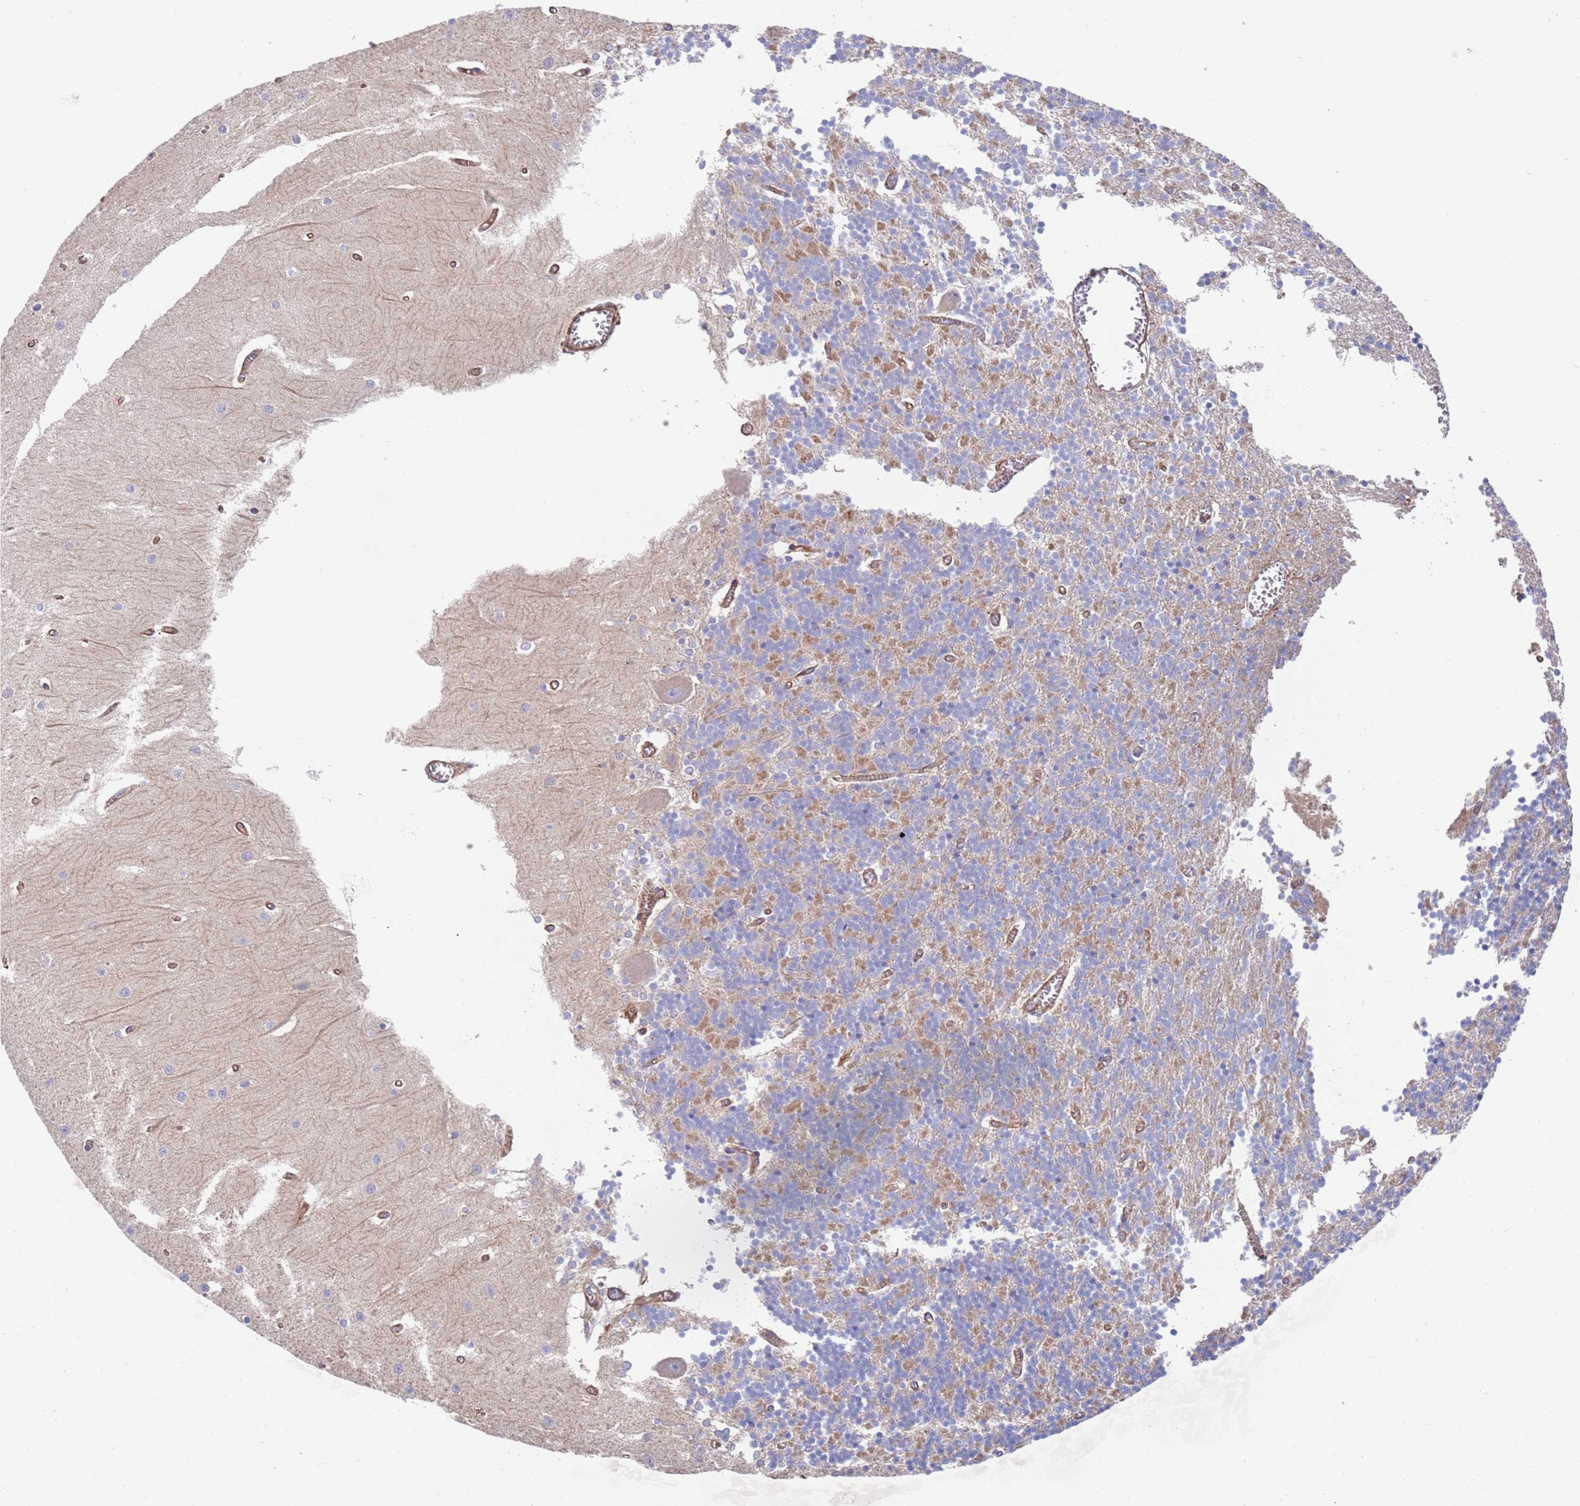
{"staining": {"intensity": "negative", "quantity": "none", "location": "none"}, "tissue": "cerebellum", "cell_type": "Cells in granular layer", "image_type": "normal", "snomed": [{"axis": "morphology", "description": "Normal tissue, NOS"}, {"axis": "topography", "description": "Cerebellum"}], "caption": "IHC of benign cerebellum demonstrates no staining in cells in granular layer. The staining was performed using DAB (3,3'-diaminobenzidine) to visualize the protein expression in brown, while the nuclei were stained in blue with hematoxylin (Magnification: 20x).", "gene": "JAKMIP2", "patient": {"sex": "male", "age": 37}}